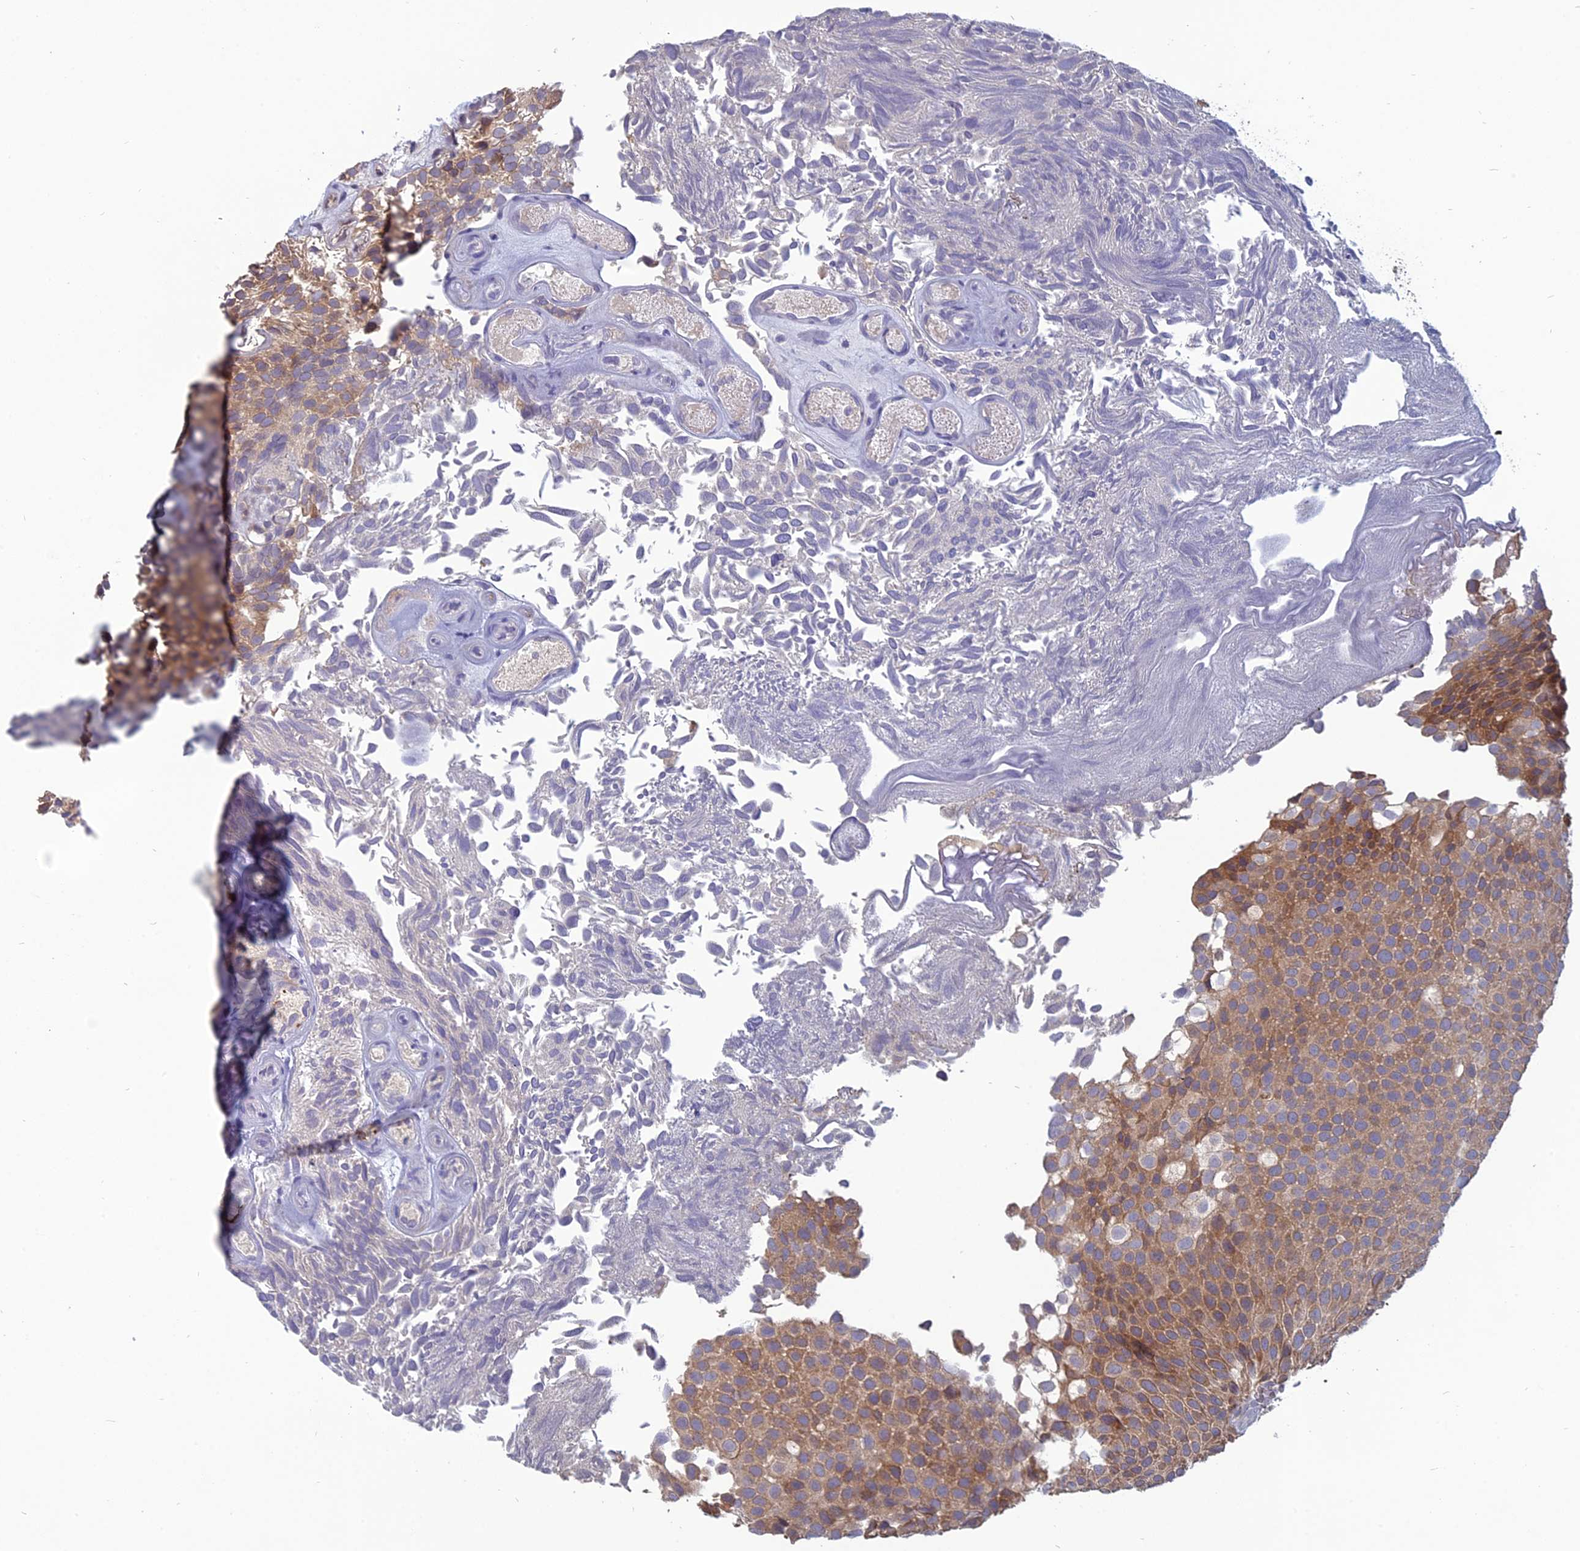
{"staining": {"intensity": "moderate", "quantity": ">75%", "location": "cytoplasmic/membranous"}, "tissue": "urothelial cancer", "cell_type": "Tumor cells", "image_type": "cancer", "snomed": [{"axis": "morphology", "description": "Urothelial carcinoma, Low grade"}, {"axis": "topography", "description": "Urinary bladder"}], "caption": "This is a micrograph of IHC staining of urothelial carcinoma (low-grade), which shows moderate staining in the cytoplasmic/membranous of tumor cells.", "gene": "TMEM208", "patient": {"sex": "male", "age": 89}}